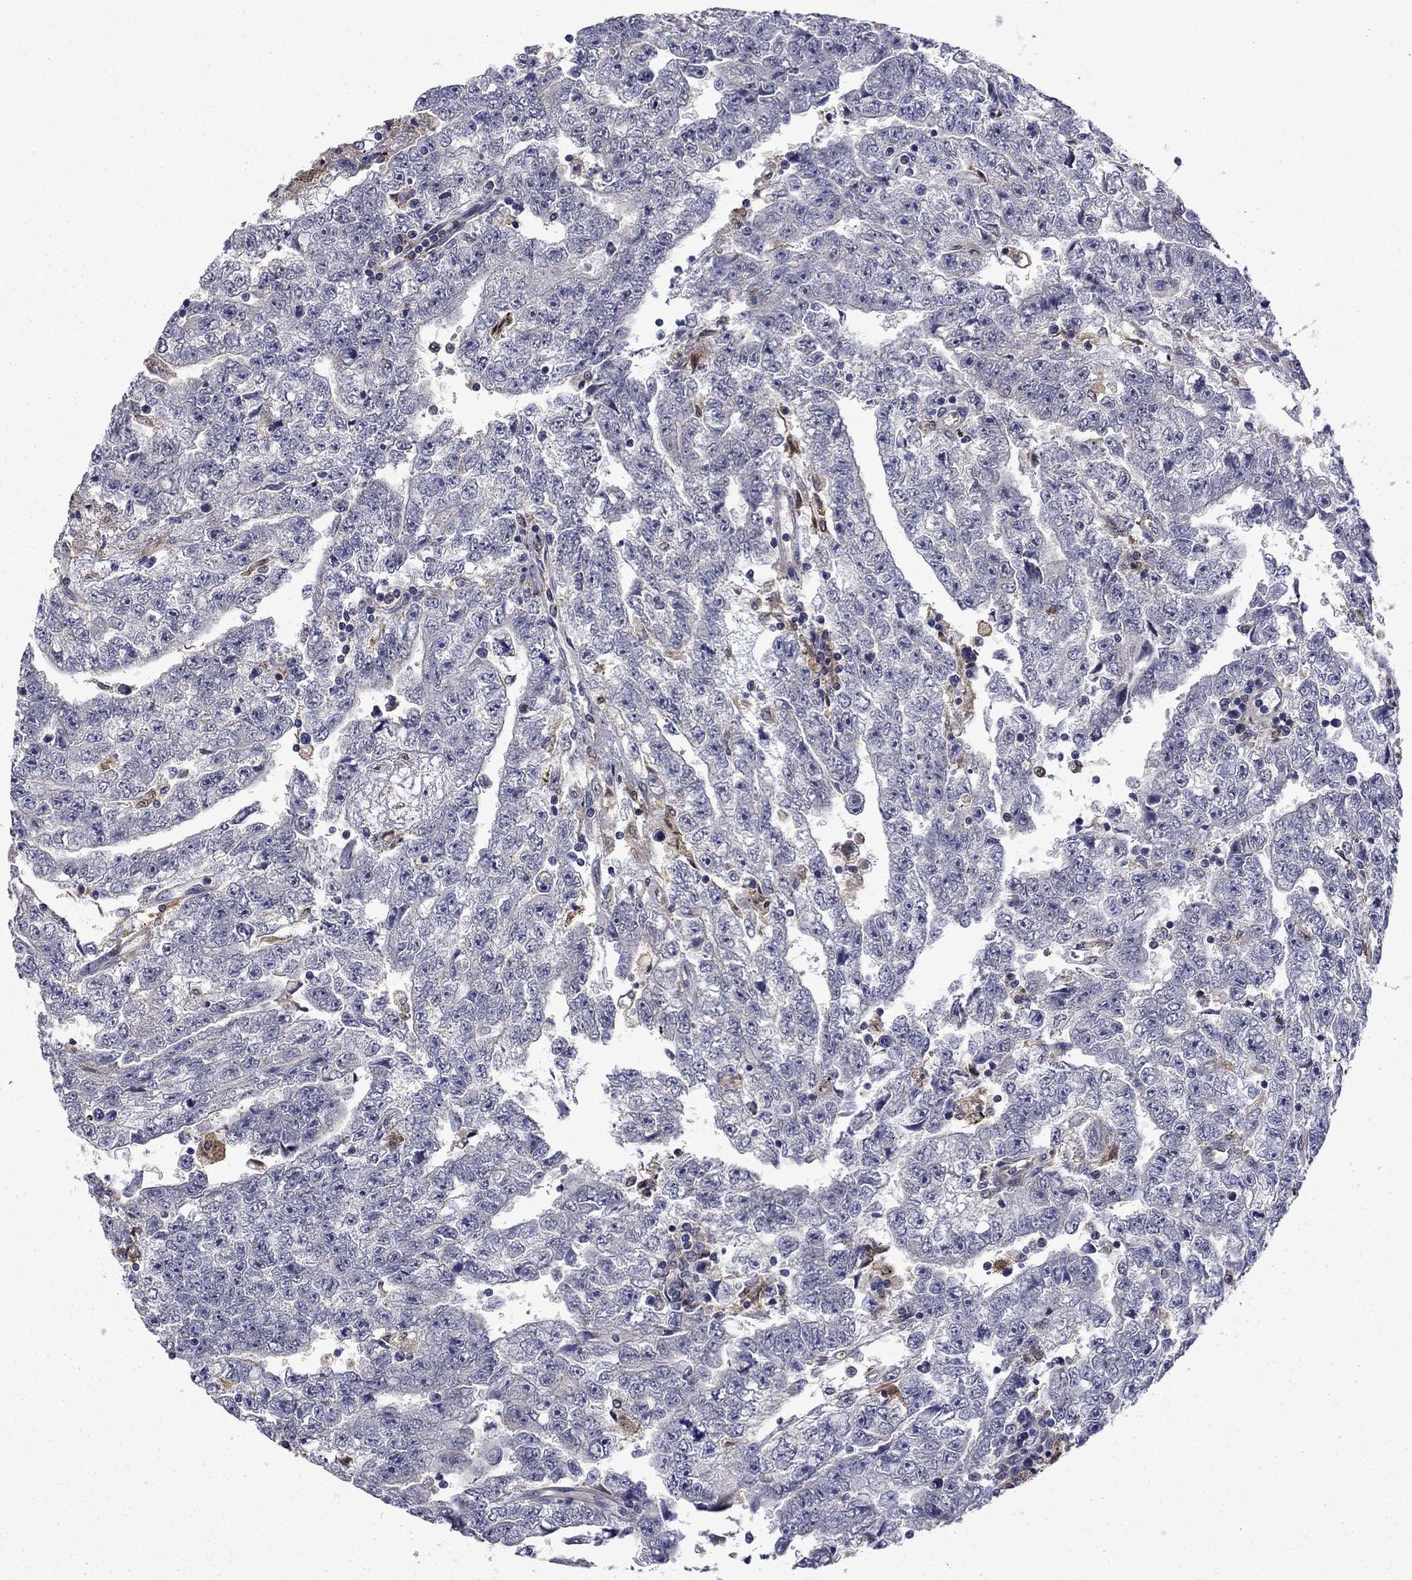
{"staining": {"intensity": "negative", "quantity": "none", "location": "none"}, "tissue": "testis cancer", "cell_type": "Tumor cells", "image_type": "cancer", "snomed": [{"axis": "morphology", "description": "Carcinoma, Embryonal, NOS"}, {"axis": "topography", "description": "Testis"}], "caption": "Histopathology image shows no protein staining in tumor cells of embryonal carcinoma (testis) tissue.", "gene": "TPMT", "patient": {"sex": "male", "age": 25}}